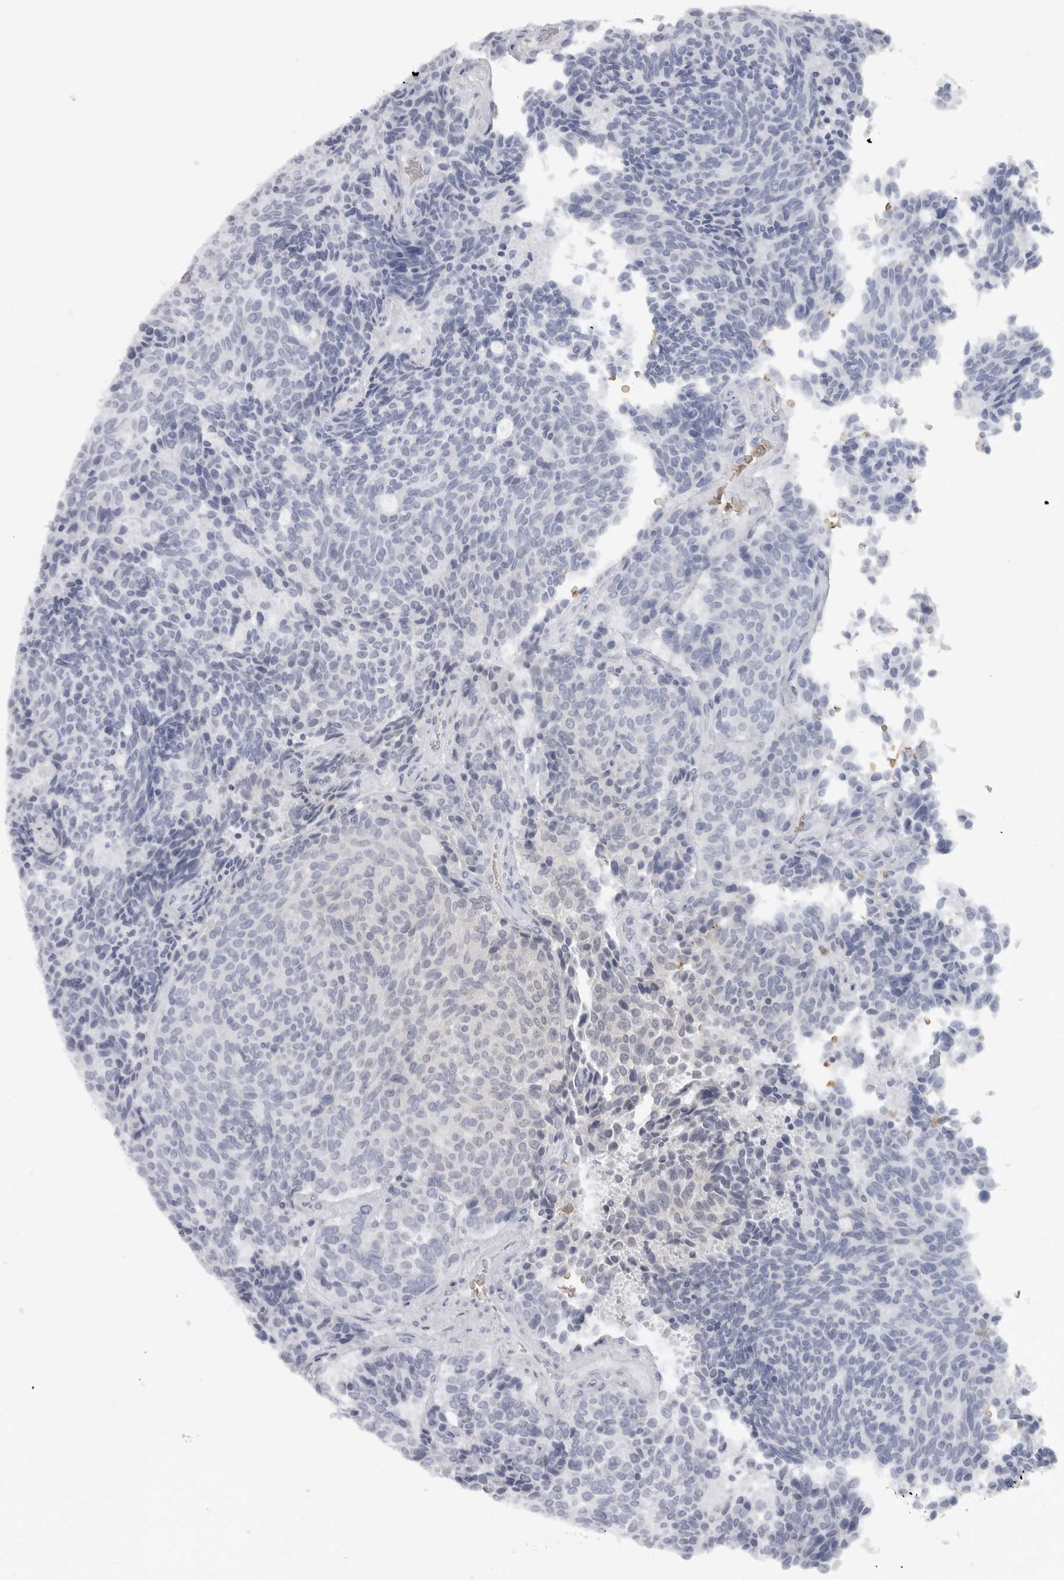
{"staining": {"intensity": "negative", "quantity": "none", "location": "none"}, "tissue": "carcinoid", "cell_type": "Tumor cells", "image_type": "cancer", "snomed": [{"axis": "morphology", "description": "Carcinoid, malignant, NOS"}, {"axis": "topography", "description": "Pancreas"}], "caption": "Immunohistochemistry (IHC) of carcinoid (malignant) displays no expression in tumor cells.", "gene": "EPB41", "patient": {"sex": "female", "age": 54}}